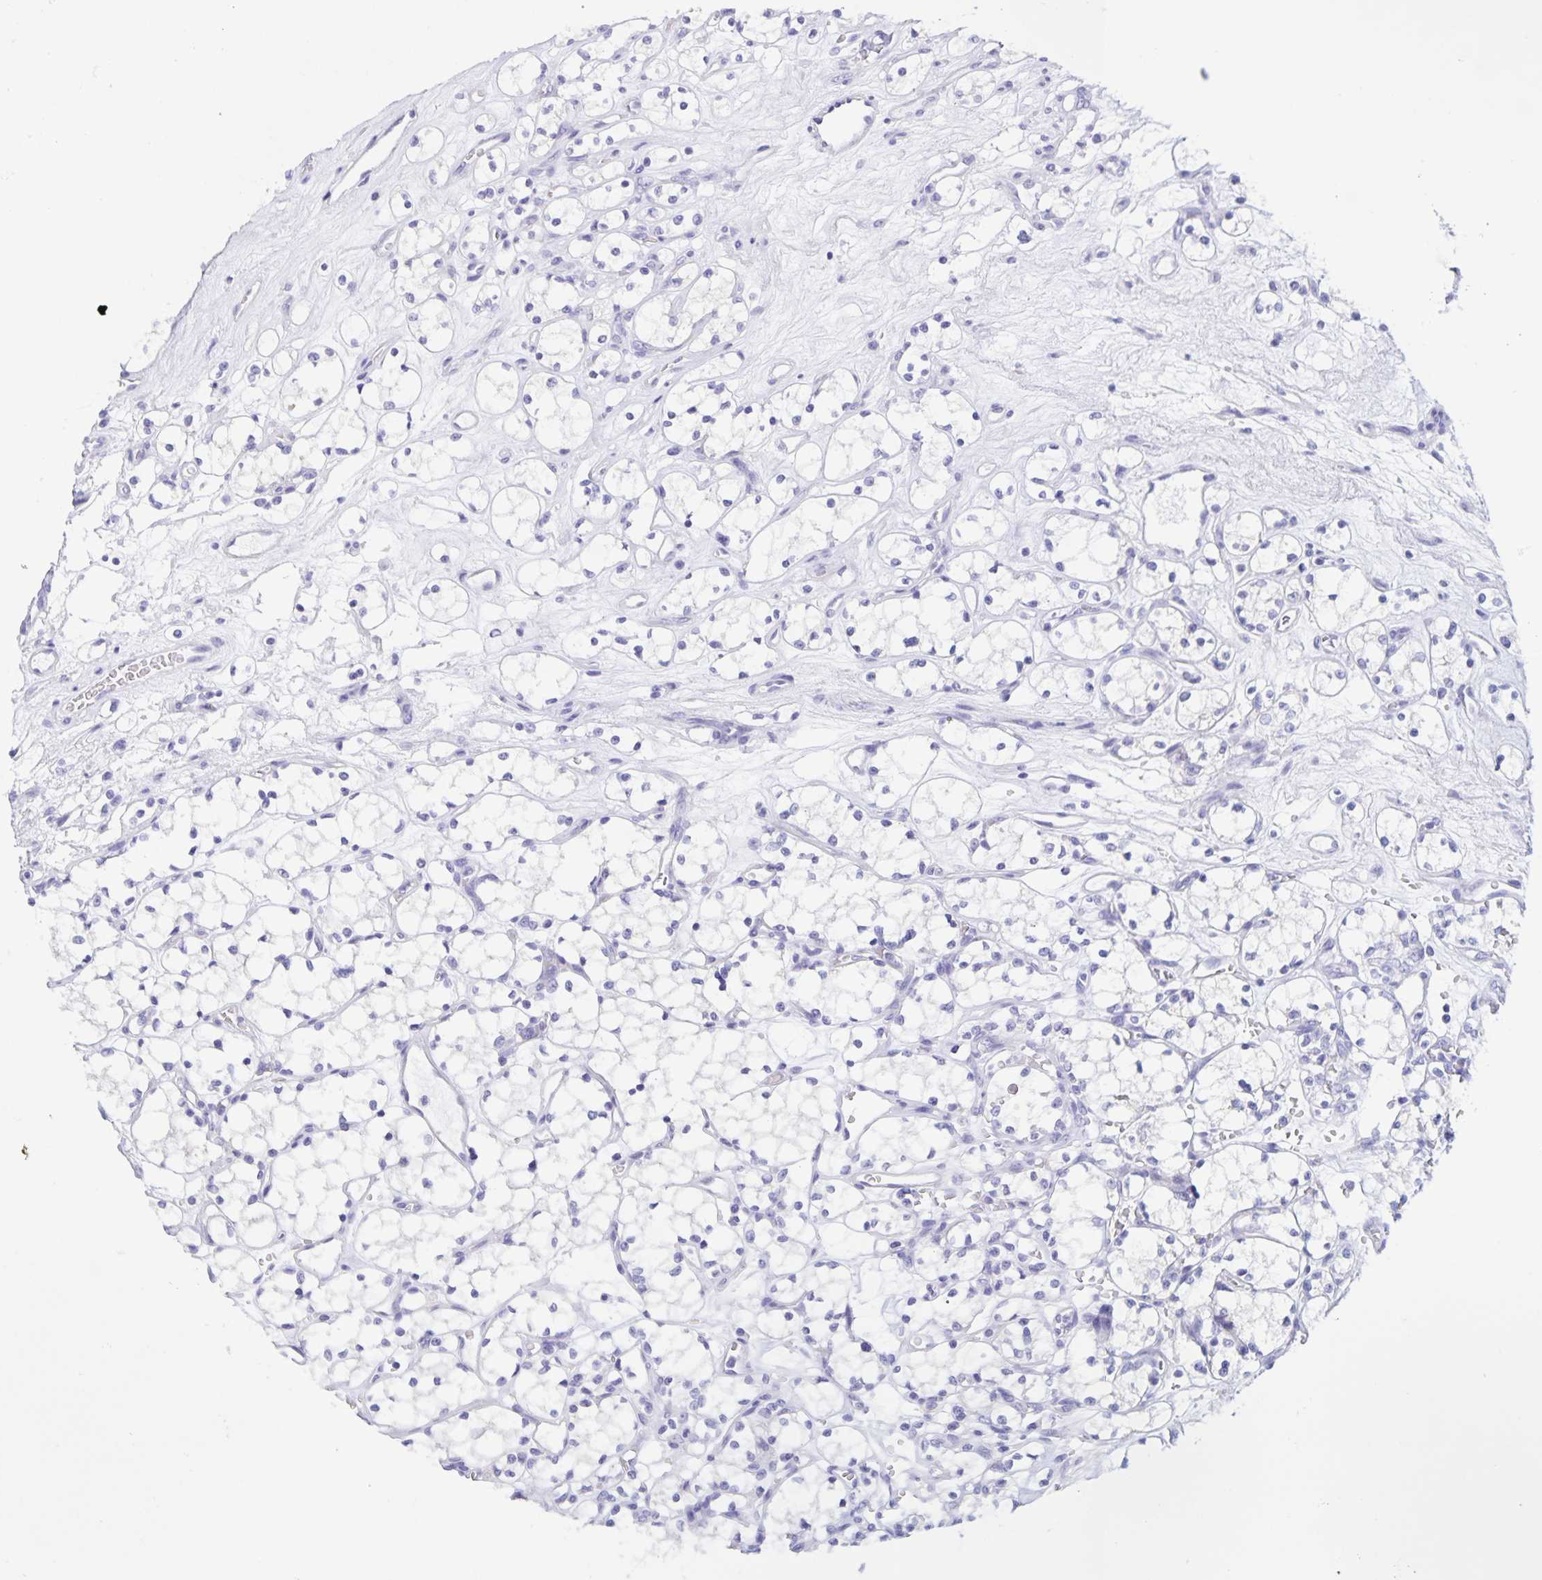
{"staining": {"intensity": "negative", "quantity": "none", "location": "none"}, "tissue": "renal cancer", "cell_type": "Tumor cells", "image_type": "cancer", "snomed": [{"axis": "morphology", "description": "Adenocarcinoma, NOS"}, {"axis": "topography", "description": "Kidney"}], "caption": "Histopathology image shows no significant protein positivity in tumor cells of adenocarcinoma (renal).", "gene": "TGIF2LX", "patient": {"sex": "female", "age": 69}}